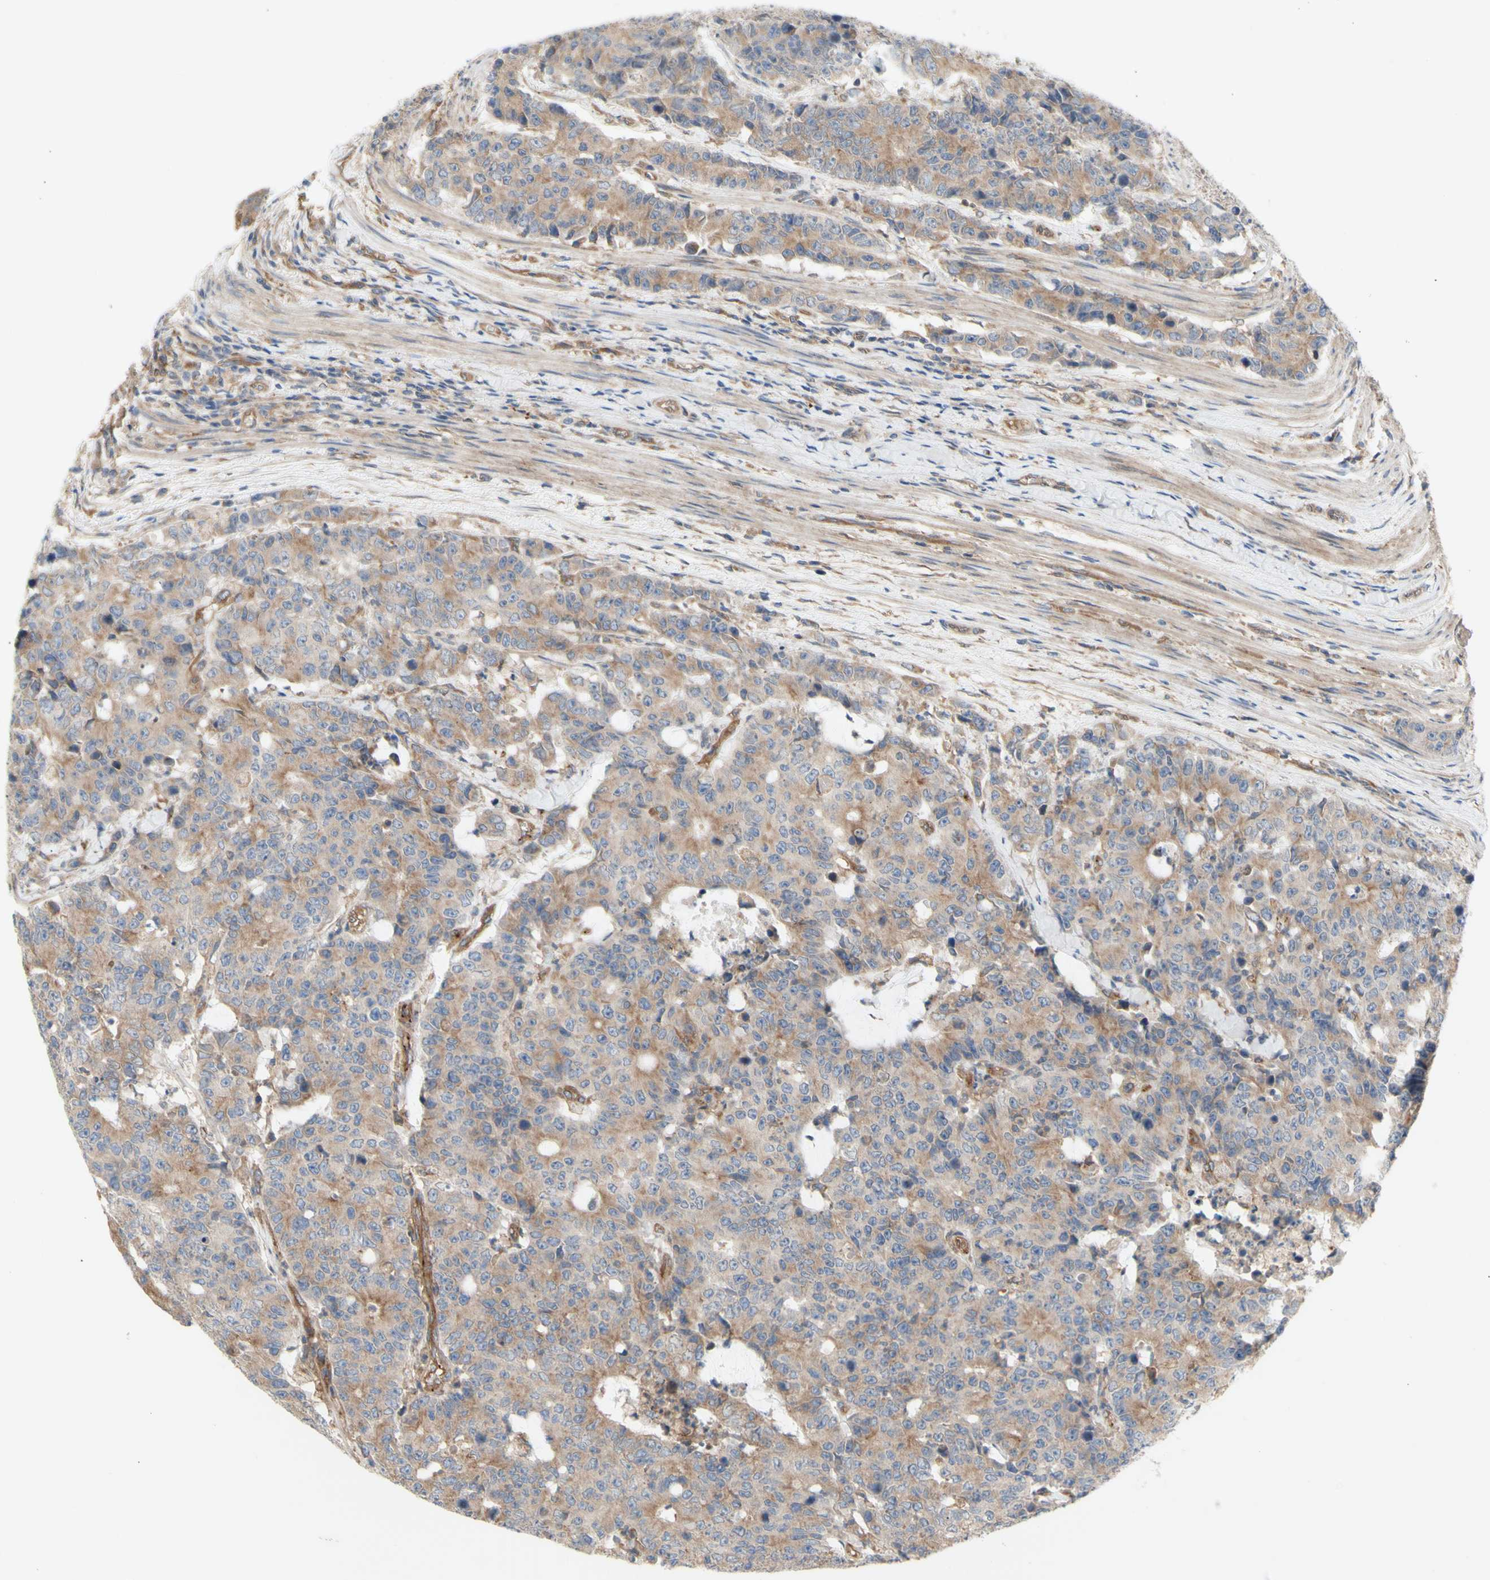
{"staining": {"intensity": "moderate", "quantity": "<25%", "location": "cytoplasmic/membranous"}, "tissue": "colorectal cancer", "cell_type": "Tumor cells", "image_type": "cancer", "snomed": [{"axis": "morphology", "description": "Adenocarcinoma, NOS"}, {"axis": "topography", "description": "Colon"}], "caption": "This is a histology image of IHC staining of colorectal adenocarcinoma, which shows moderate positivity in the cytoplasmic/membranous of tumor cells.", "gene": "KLC1", "patient": {"sex": "female", "age": 86}}